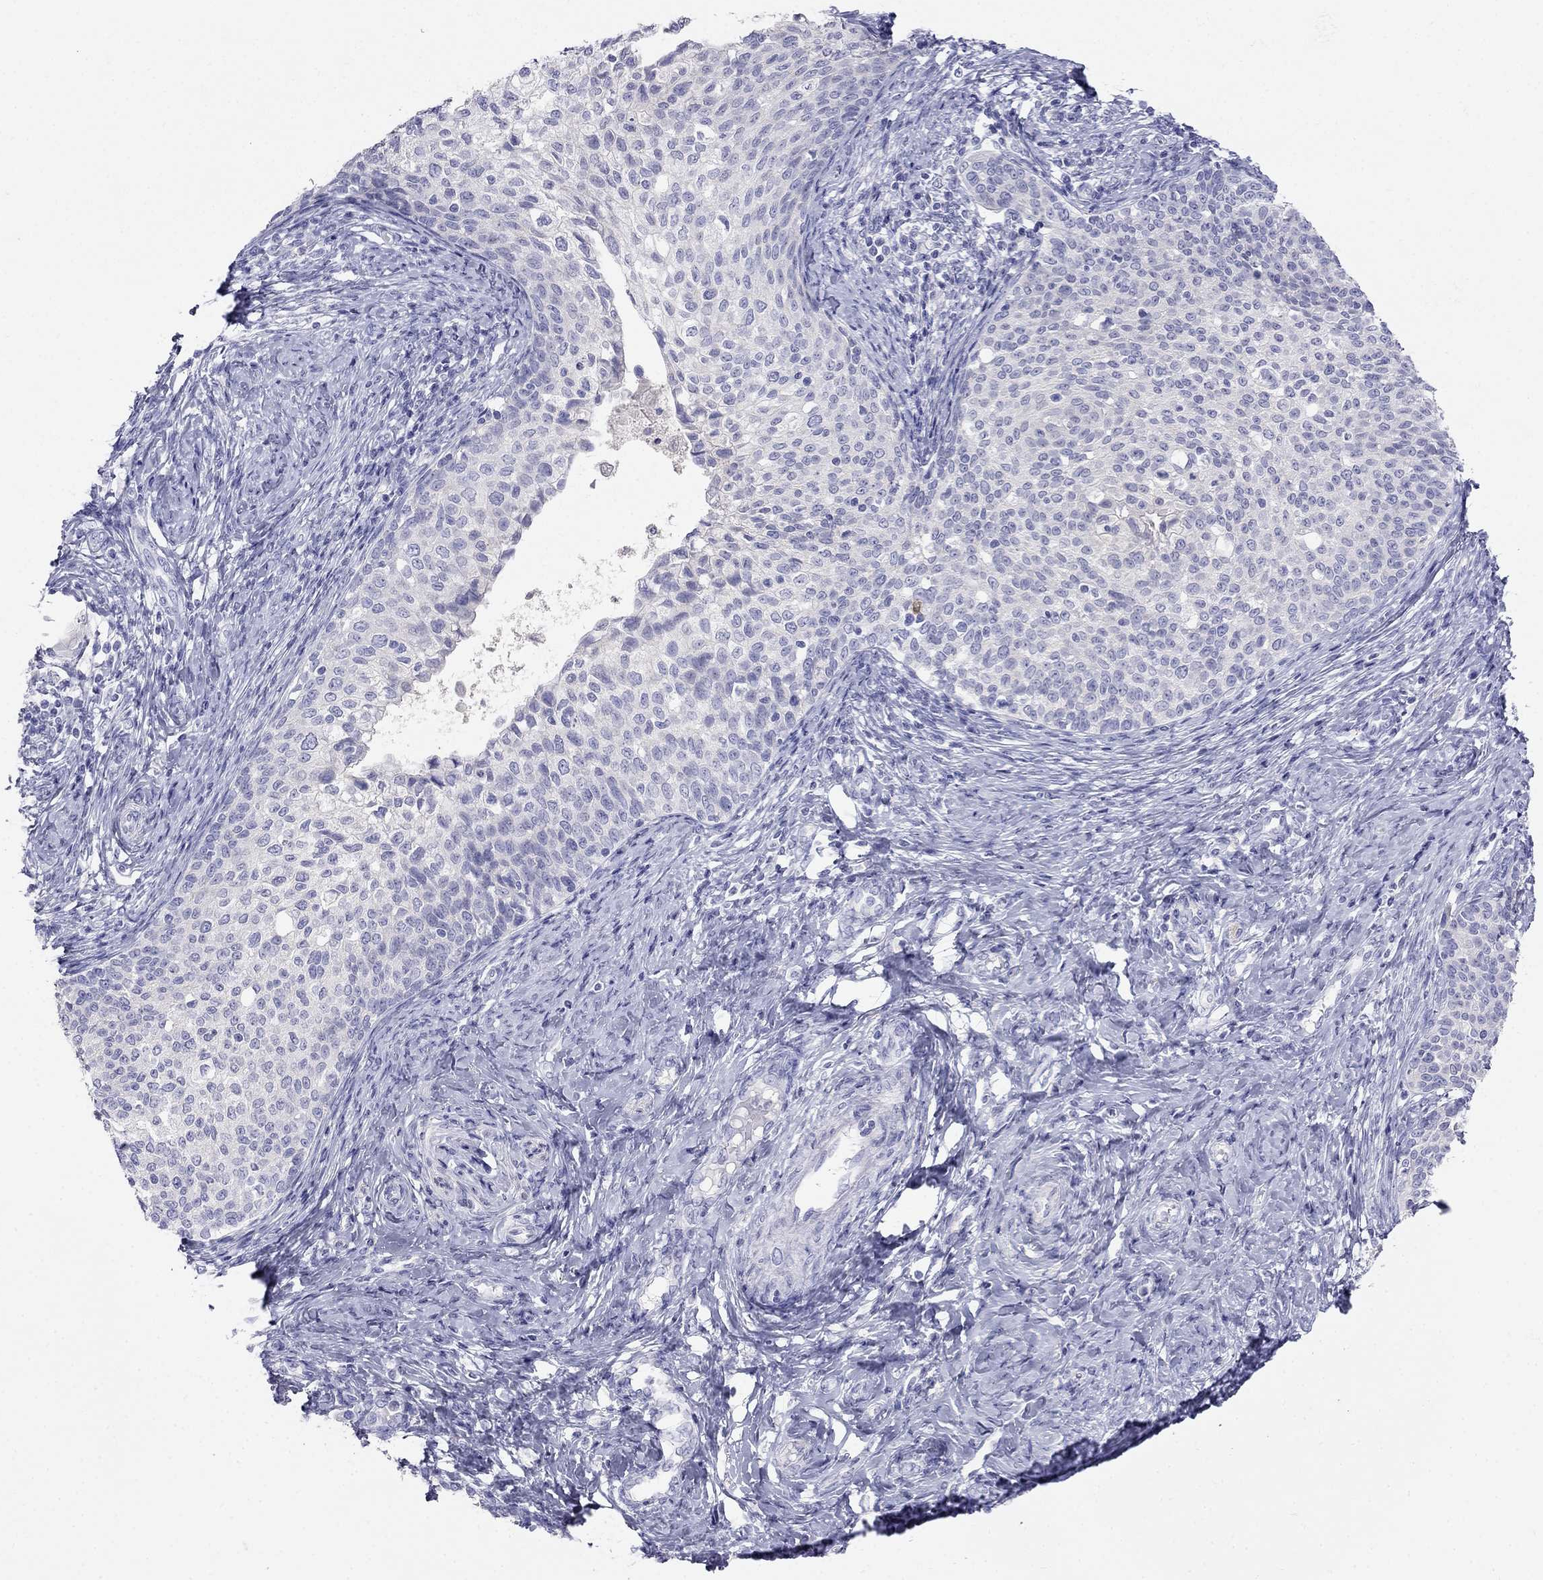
{"staining": {"intensity": "negative", "quantity": "none", "location": "none"}, "tissue": "cervical cancer", "cell_type": "Tumor cells", "image_type": "cancer", "snomed": [{"axis": "morphology", "description": "Squamous cell carcinoma, NOS"}, {"axis": "topography", "description": "Cervix"}], "caption": "An immunohistochemistry micrograph of cervical cancer (squamous cell carcinoma) is shown. There is no staining in tumor cells of cervical cancer (squamous cell carcinoma).", "gene": "RFLNA", "patient": {"sex": "female", "age": 51}}